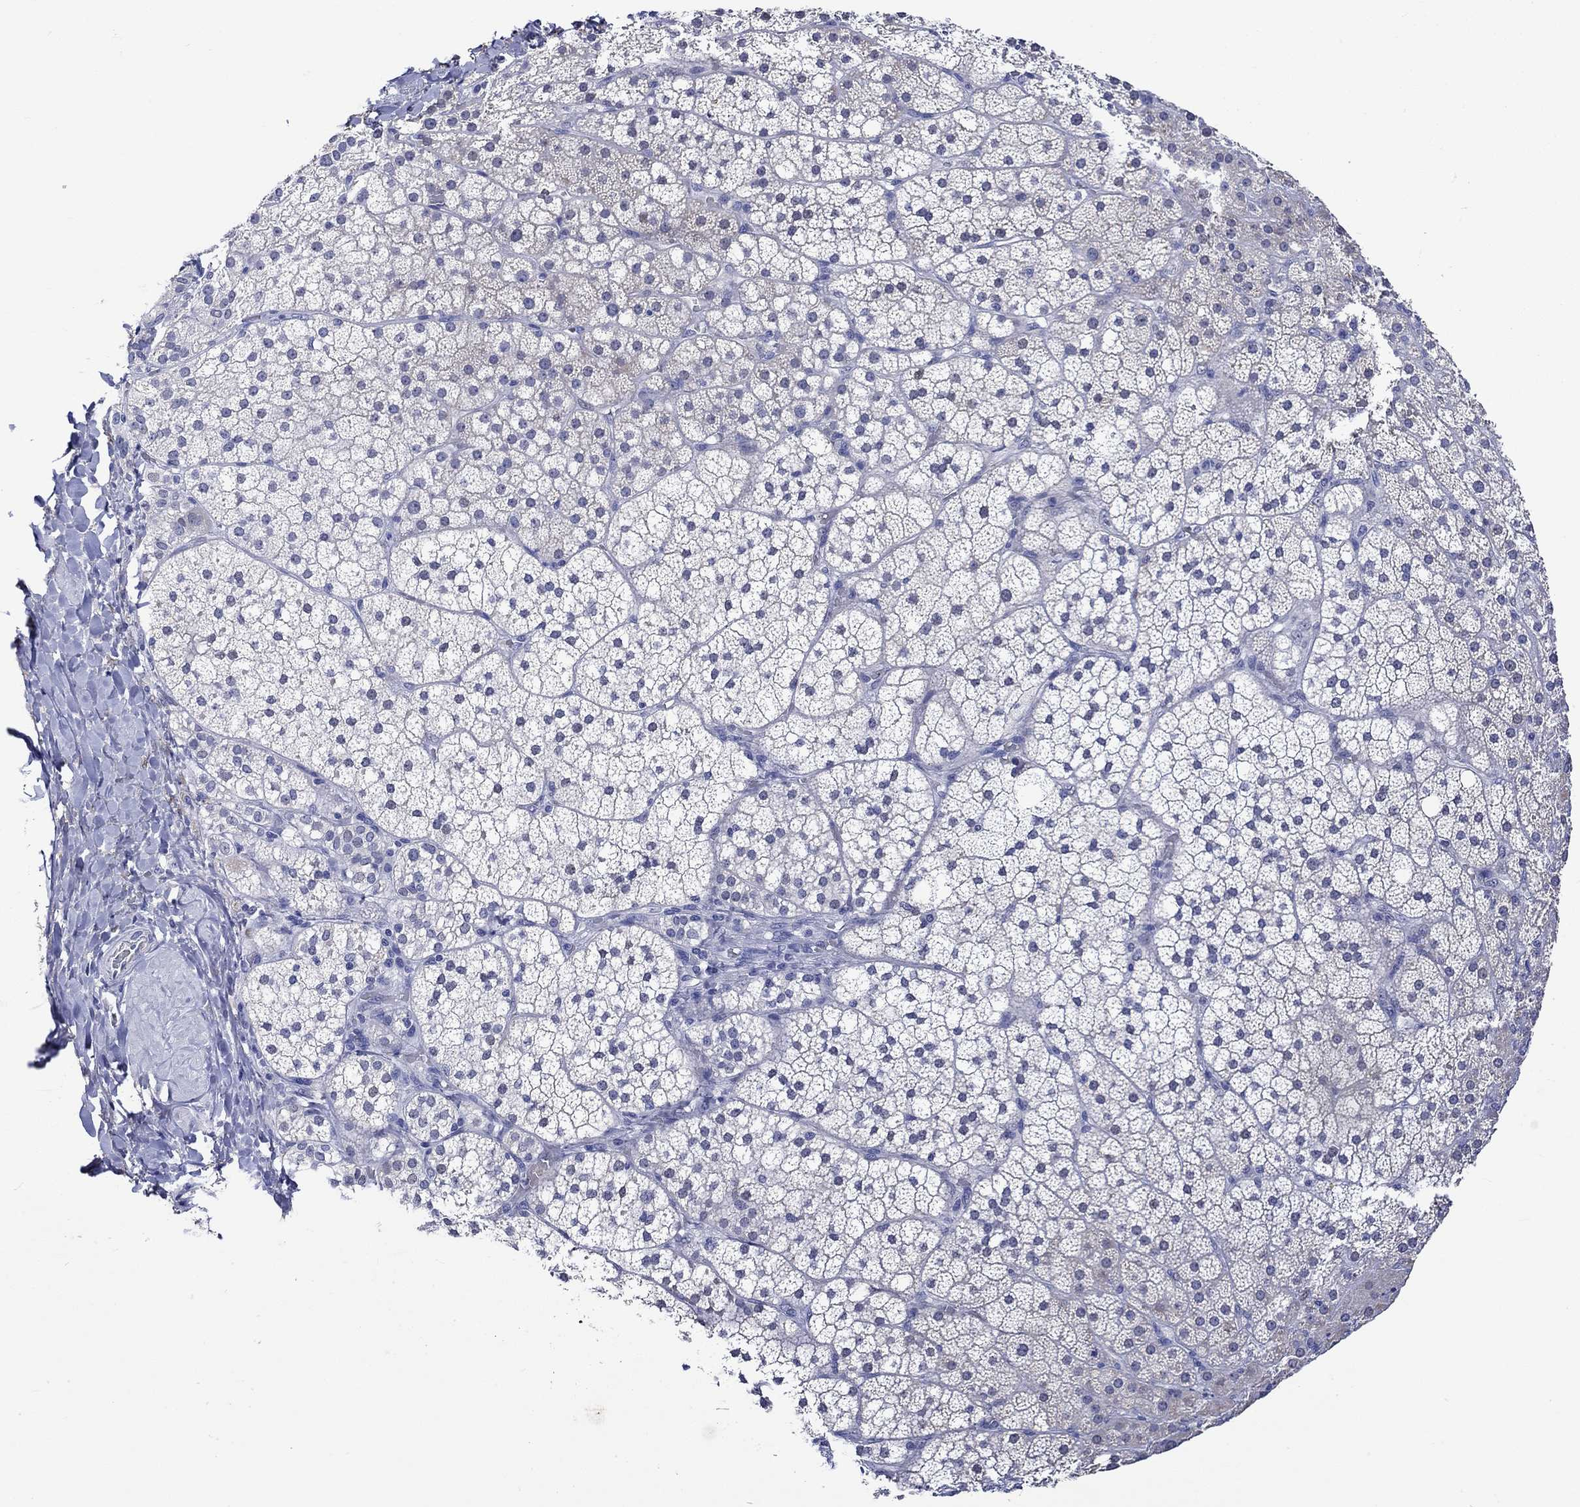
{"staining": {"intensity": "moderate", "quantity": "<25%", "location": "cytoplasmic/membranous"}, "tissue": "adrenal gland", "cell_type": "Glandular cells", "image_type": "normal", "snomed": [{"axis": "morphology", "description": "Normal tissue, NOS"}, {"axis": "topography", "description": "Adrenal gland"}], "caption": "IHC (DAB) staining of normal human adrenal gland reveals moderate cytoplasmic/membranous protein positivity in approximately <25% of glandular cells. (Brightfield microscopy of DAB IHC at high magnification).", "gene": "KLHL35", "patient": {"sex": "male", "age": 53}}